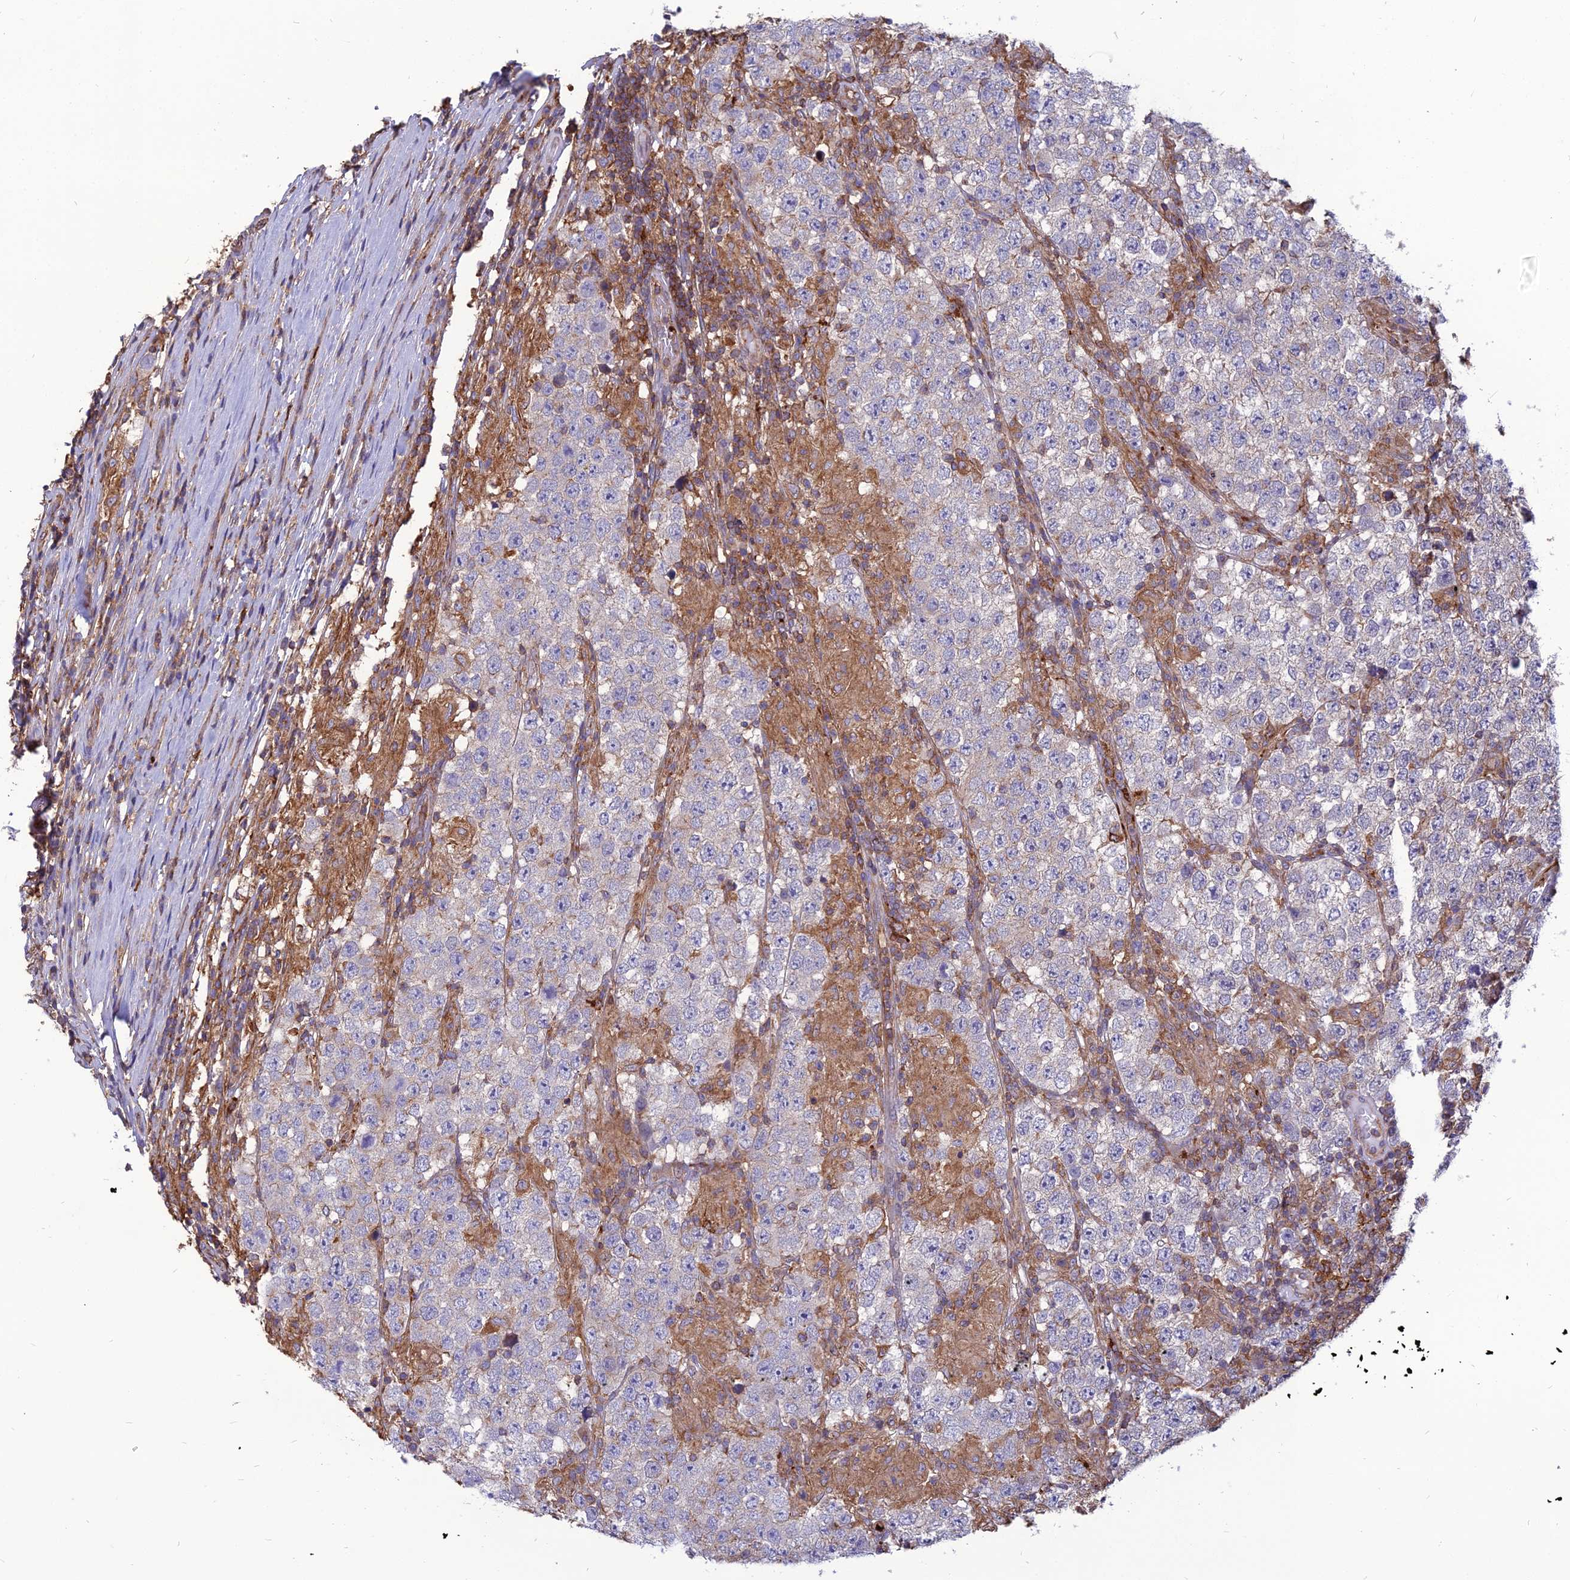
{"staining": {"intensity": "negative", "quantity": "none", "location": "none"}, "tissue": "testis cancer", "cell_type": "Tumor cells", "image_type": "cancer", "snomed": [{"axis": "morphology", "description": "Normal tissue, NOS"}, {"axis": "morphology", "description": "Urothelial carcinoma, High grade"}, {"axis": "morphology", "description": "Seminoma, NOS"}, {"axis": "morphology", "description": "Carcinoma, Embryonal, NOS"}, {"axis": "topography", "description": "Urinary bladder"}, {"axis": "topography", "description": "Testis"}], "caption": "Testis seminoma was stained to show a protein in brown. There is no significant staining in tumor cells.", "gene": "PSMD11", "patient": {"sex": "male", "age": 41}}